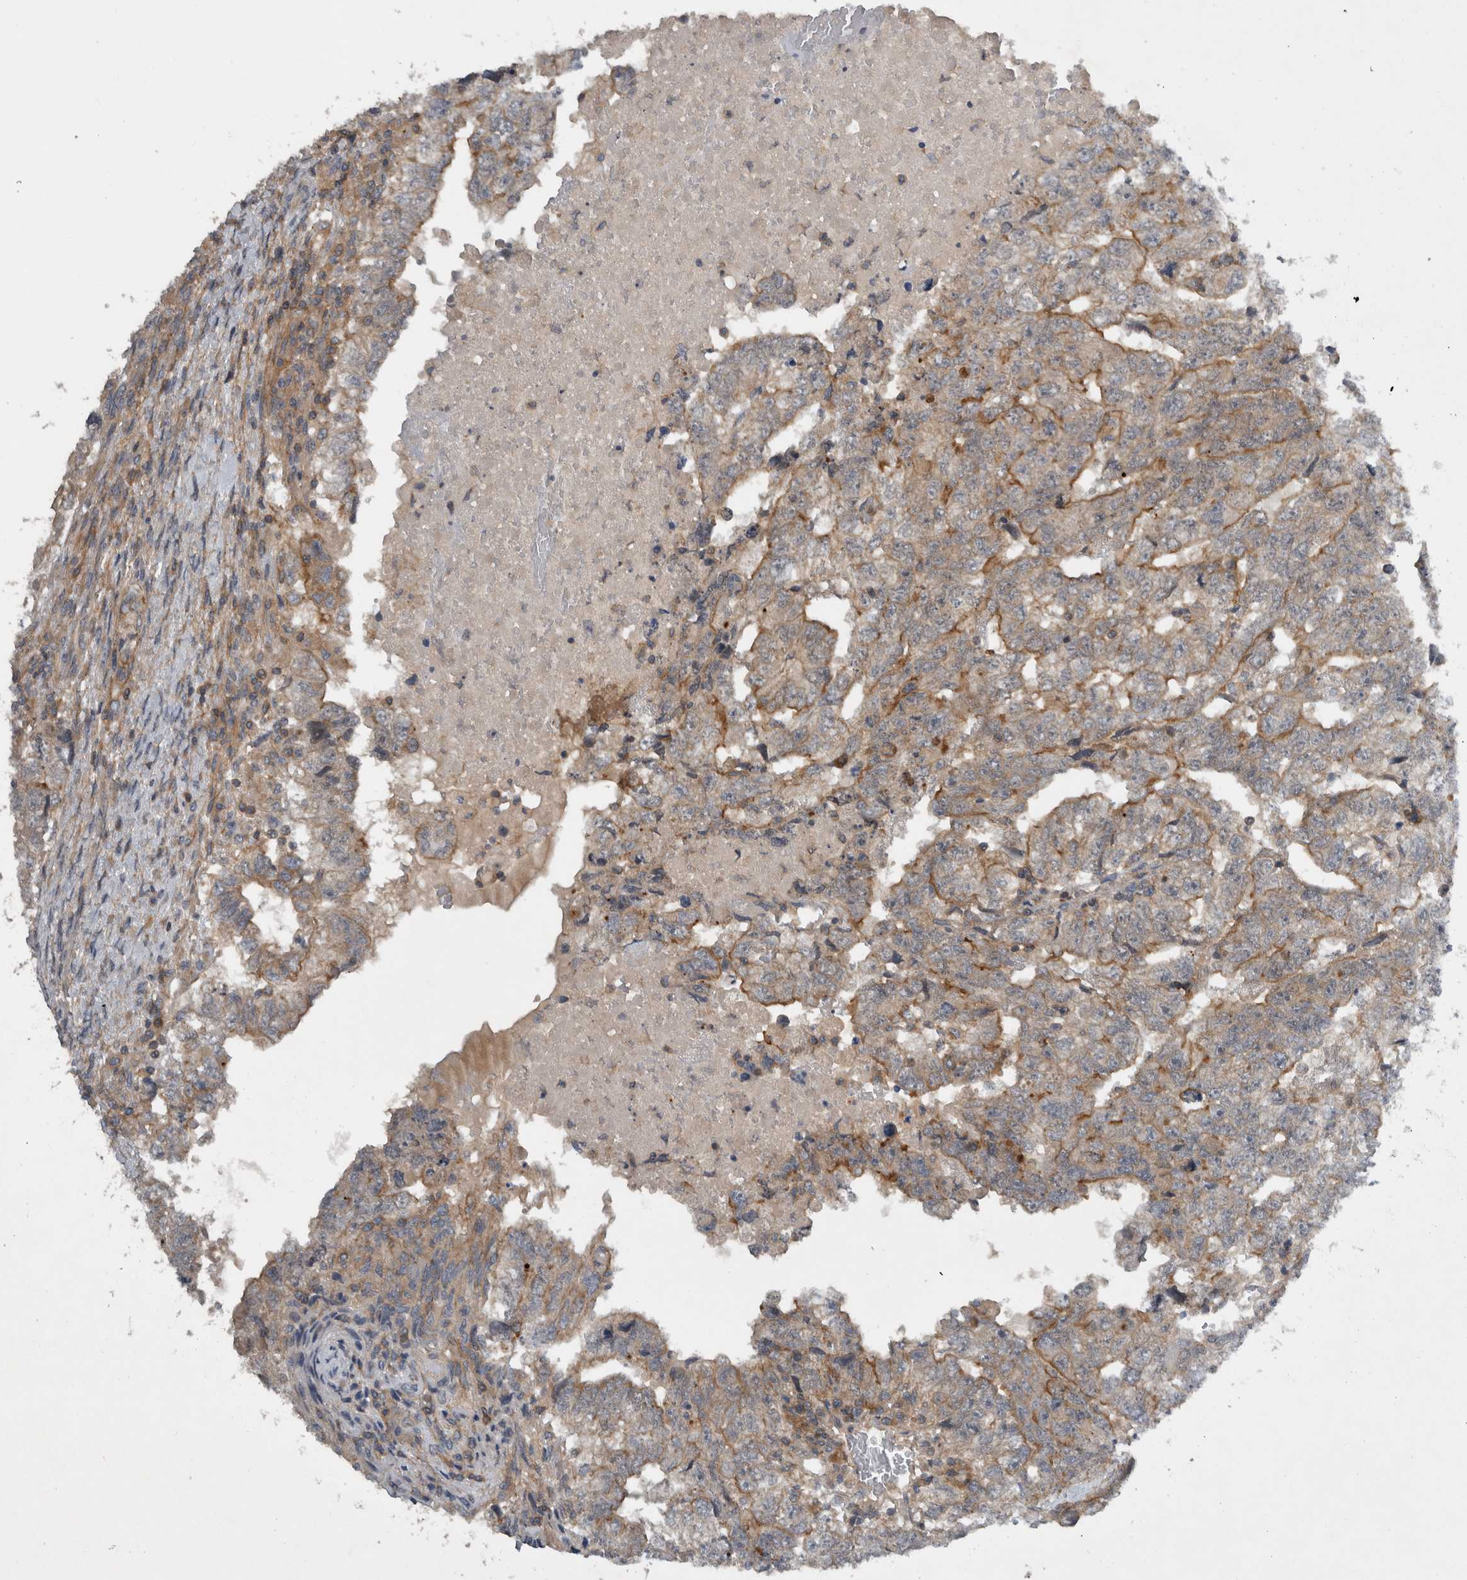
{"staining": {"intensity": "weak", "quantity": ">75%", "location": "cytoplasmic/membranous"}, "tissue": "testis cancer", "cell_type": "Tumor cells", "image_type": "cancer", "snomed": [{"axis": "morphology", "description": "Carcinoma, Embryonal, NOS"}, {"axis": "topography", "description": "Testis"}], "caption": "Testis embryonal carcinoma stained with immunohistochemistry (IHC) exhibits weak cytoplasmic/membranous staining in approximately >75% of tumor cells.", "gene": "SCARA5", "patient": {"sex": "male", "age": 36}}